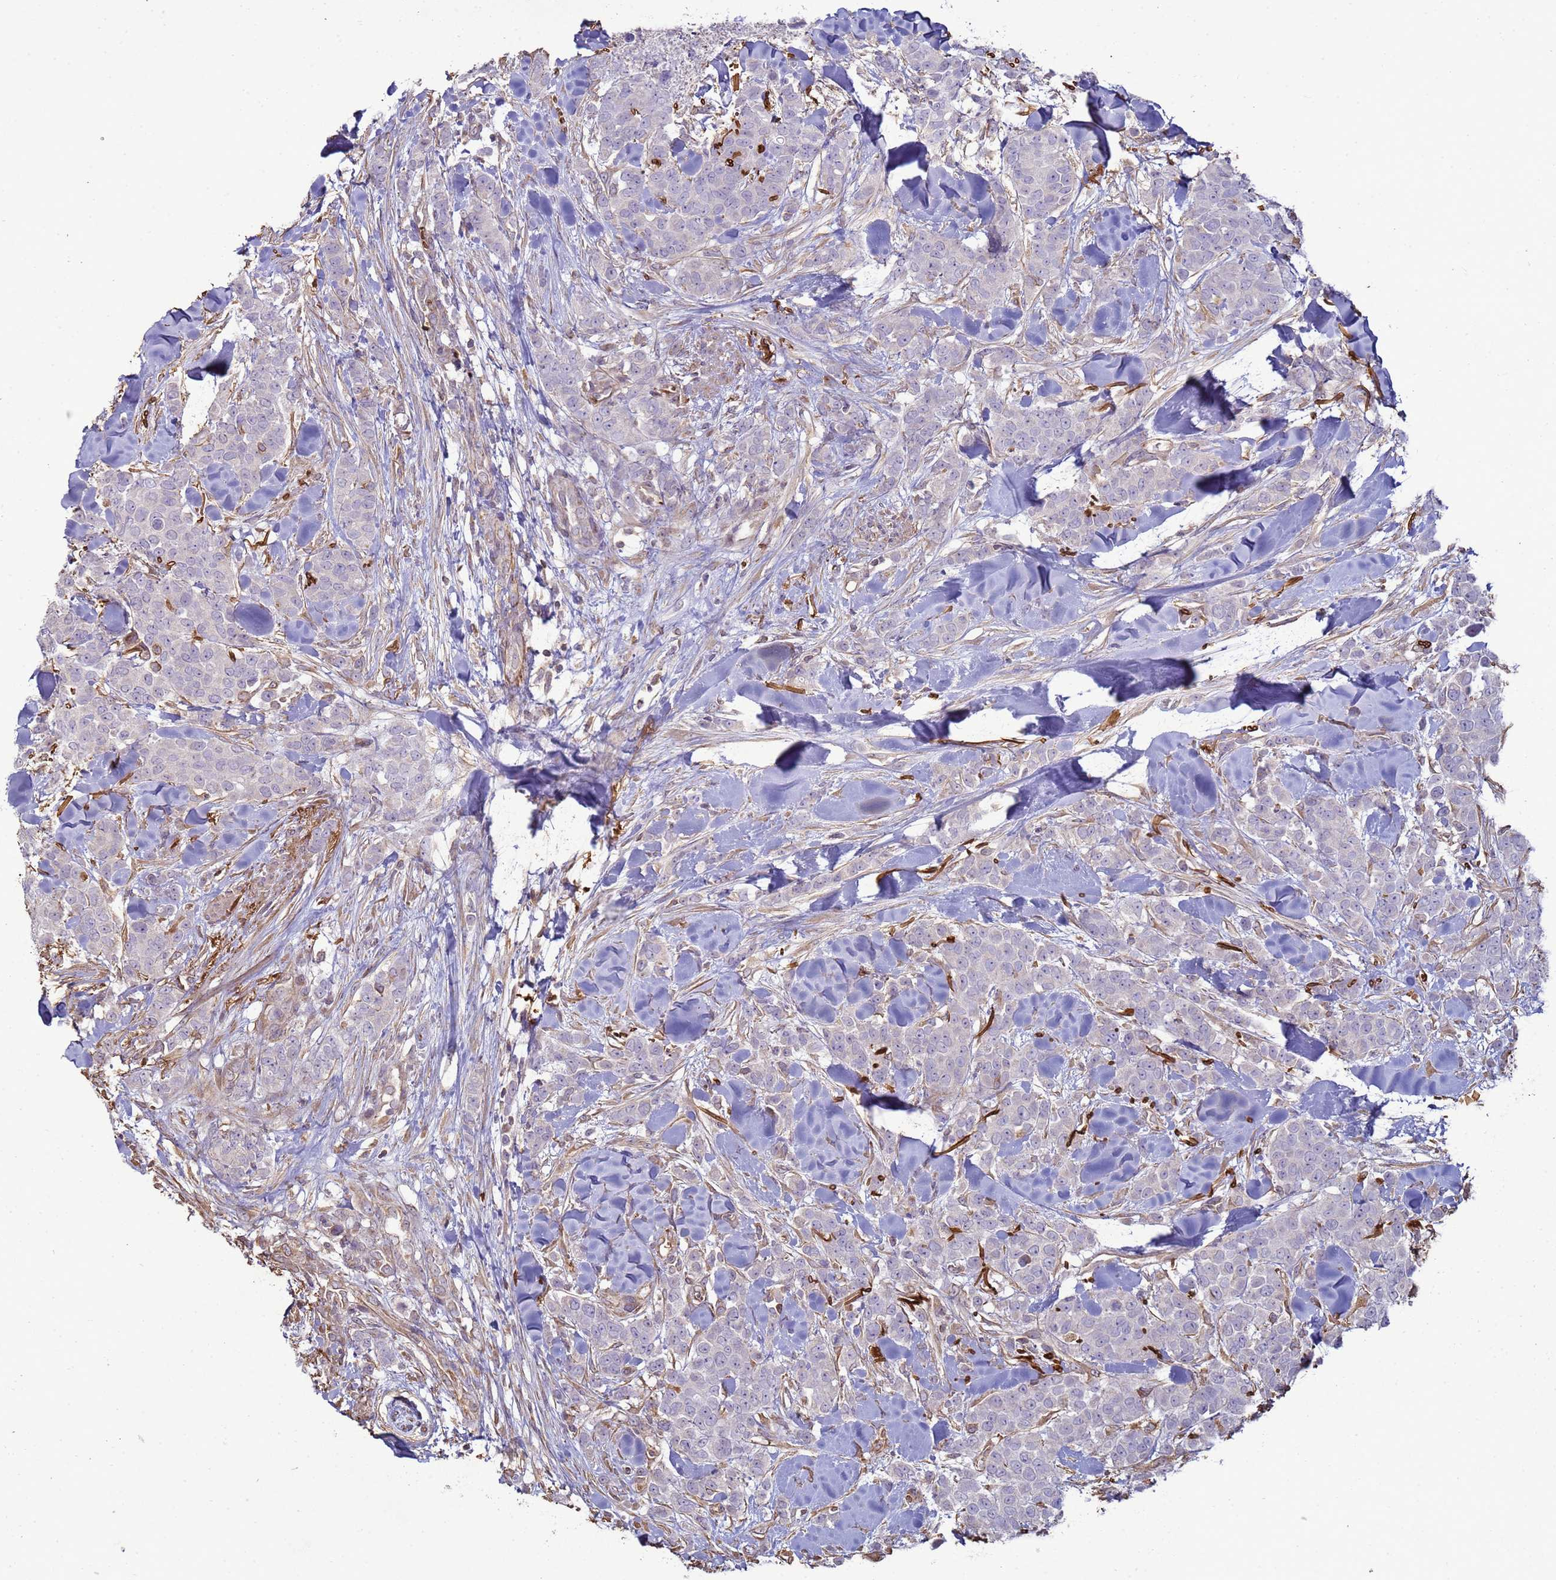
{"staining": {"intensity": "negative", "quantity": "none", "location": "none"}, "tissue": "breast cancer", "cell_type": "Tumor cells", "image_type": "cancer", "snomed": [{"axis": "morphology", "description": "Lobular carcinoma"}, {"axis": "topography", "description": "Breast"}], "caption": "Lobular carcinoma (breast) was stained to show a protein in brown. There is no significant staining in tumor cells.", "gene": "SGIP1", "patient": {"sex": "female", "age": 91}}